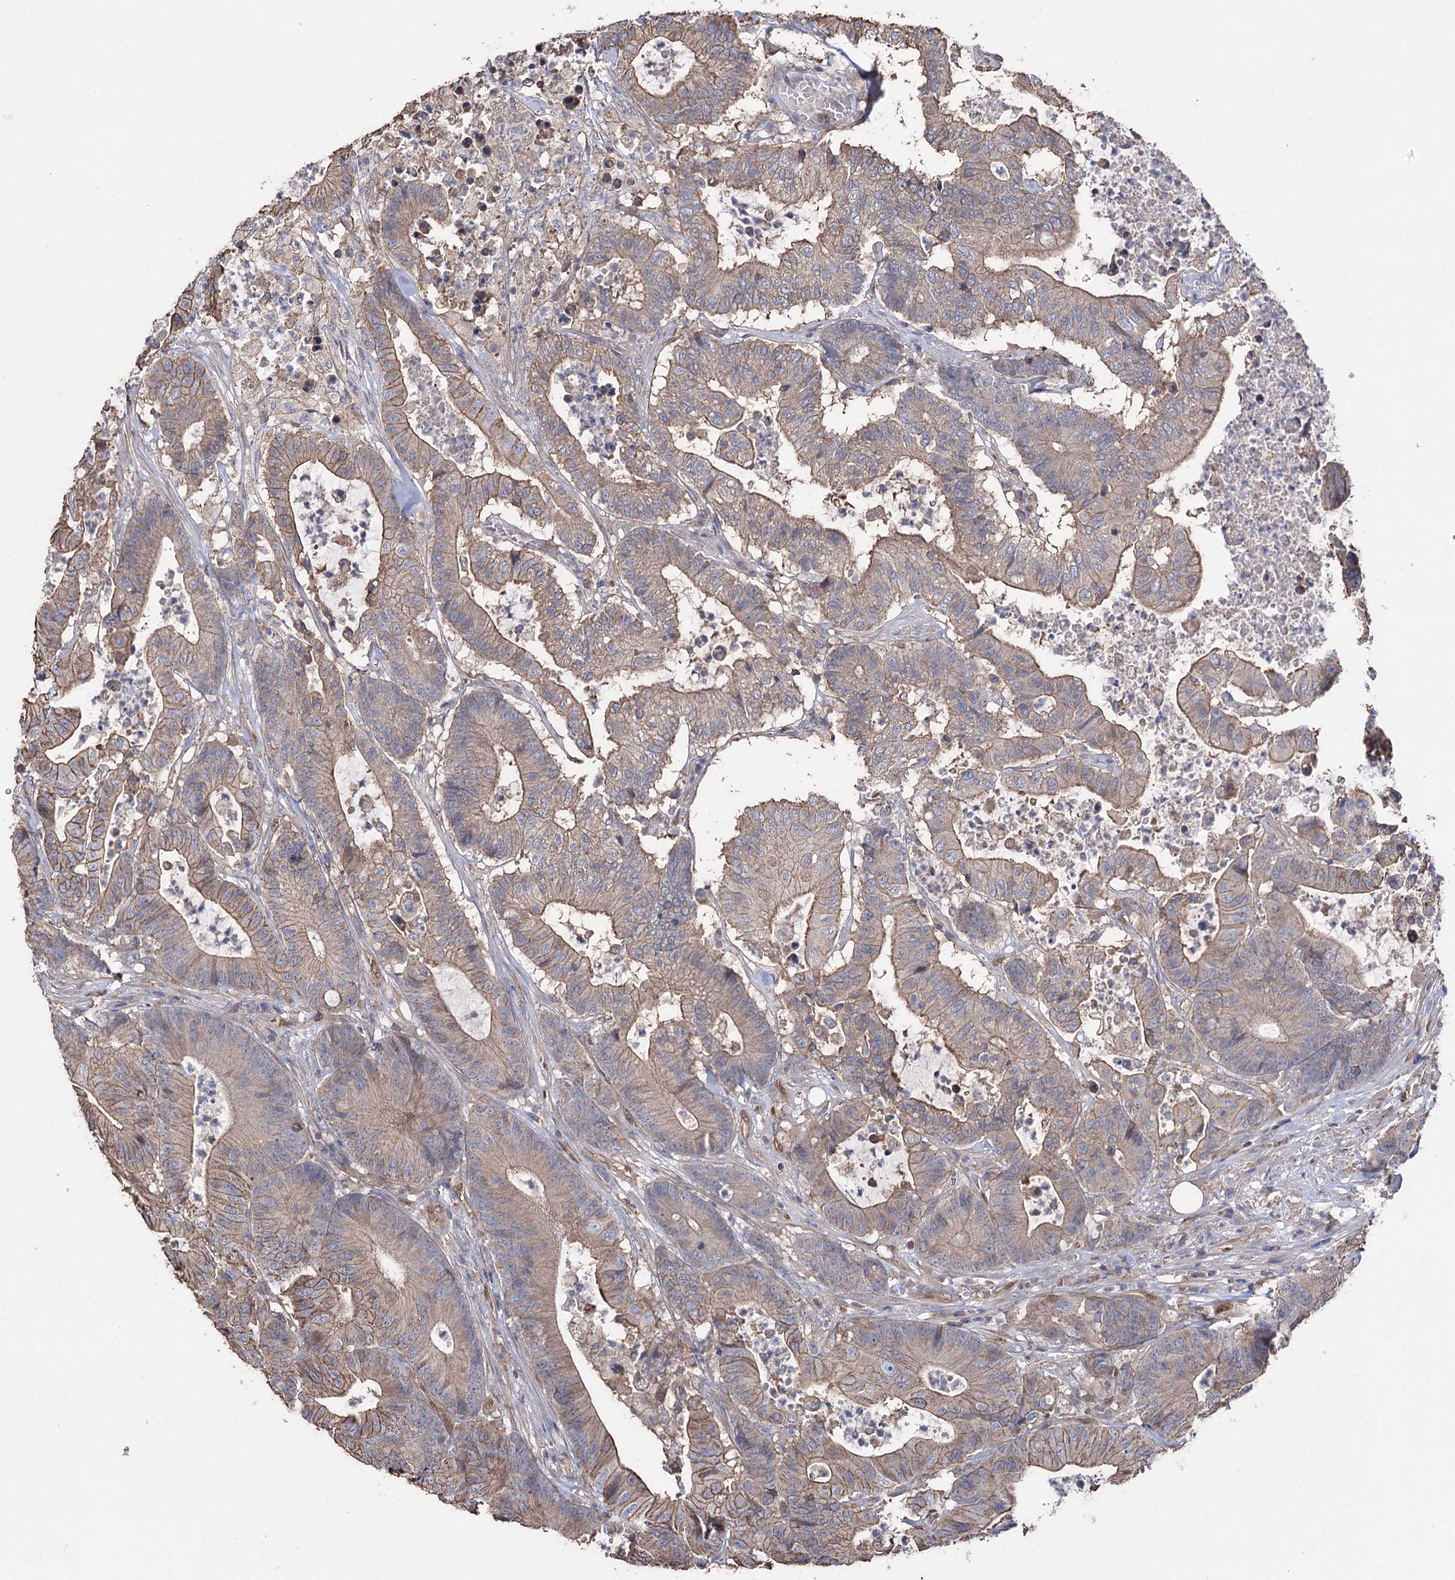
{"staining": {"intensity": "moderate", "quantity": "25%-75%", "location": "cytoplasmic/membranous"}, "tissue": "colorectal cancer", "cell_type": "Tumor cells", "image_type": "cancer", "snomed": [{"axis": "morphology", "description": "Adenocarcinoma, NOS"}, {"axis": "topography", "description": "Colon"}], "caption": "IHC image of neoplastic tissue: human adenocarcinoma (colorectal) stained using IHC shows medium levels of moderate protein expression localized specifically in the cytoplasmic/membranous of tumor cells, appearing as a cytoplasmic/membranous brown color.", "gene": "FAM13B", "patient": {"sex": "female", "age": 84}}